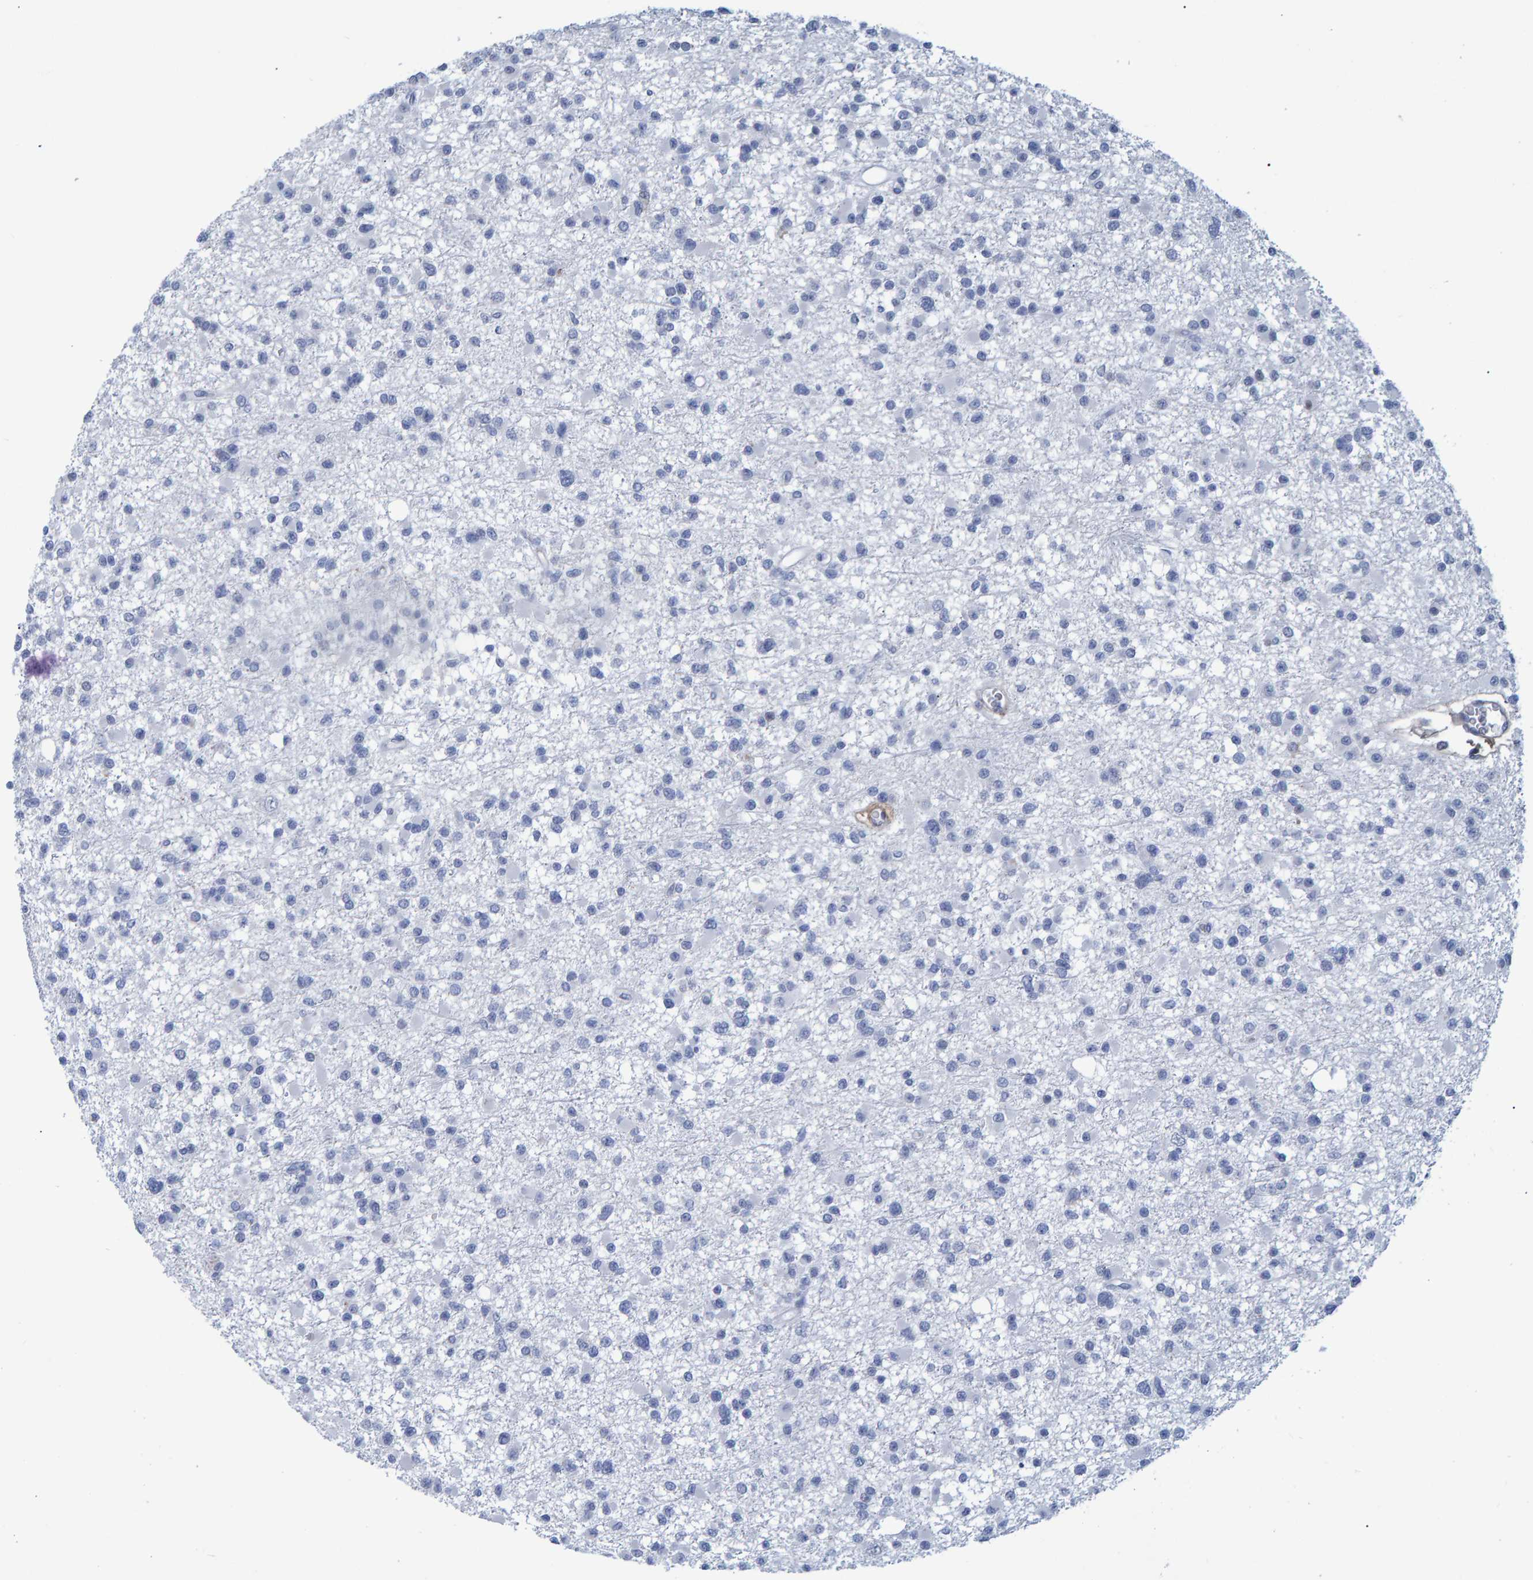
{"staining": {"intensity": "negative", "quantity": "none", "location": "none"}, "tissue": "glioma", "cell_type": "Tumor cells", "image_type": "cancer", "snomed": [{"axis": "morphology", "description": "Glioma, malignant, Low grade"}, {"axis": "topography", "description": "Brain"}], "caption": "An immunohistochemistry micrograph of glioma is shown. There is no staining in tumor cells of glioma.", "gene": "PROCA1", "patient": {"sex": "female", "age": 22}}